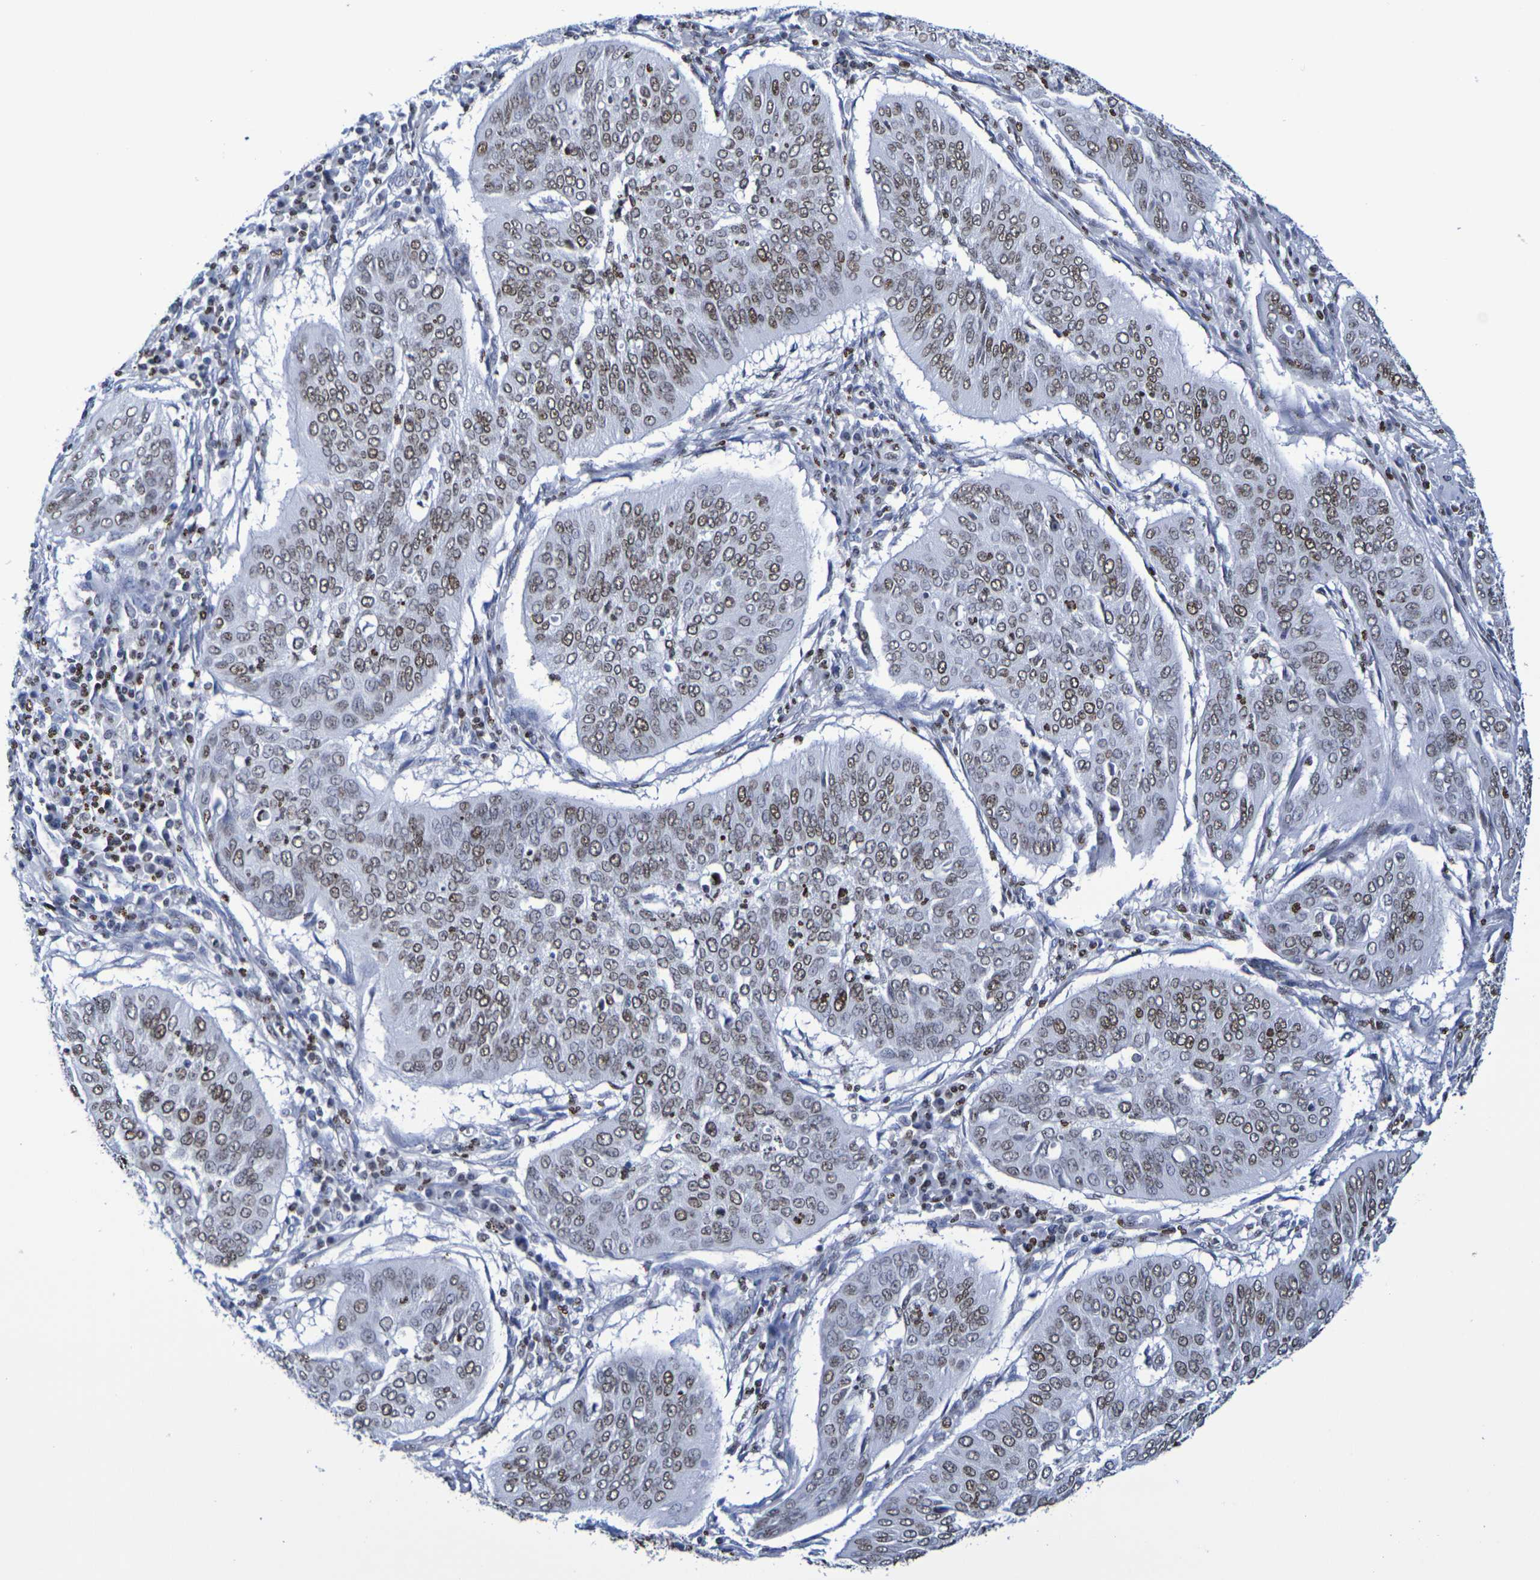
{"staining": {"intensity": "moderate", "quantity": ">75%", "location": "nuclear"}, "tissue": "cervical cancer", "cell_type": "Tumor cells", "image_type": "cancer", "snomed": [{"axis": "morphology", "description": "Normal tissue, NOS"}, {"axis": "morphology", "description": "Squamous cell carcinoma, NOS"}, {"axis": "topography", "description": "Cervix"}], "caption": "Immunohistochemical staining of human cervical cancer (squamous cell carcinoma) demonstrates medium levels of moderate nuclear staining in about >75% of tumor cells. The protein of interest is stained brown, and the nuclei are stained in blue (DAB IHC with brightfield microscopy, high magnification).", "gene": "H1-5", "patient": {"sex": "female", "age": 39}}